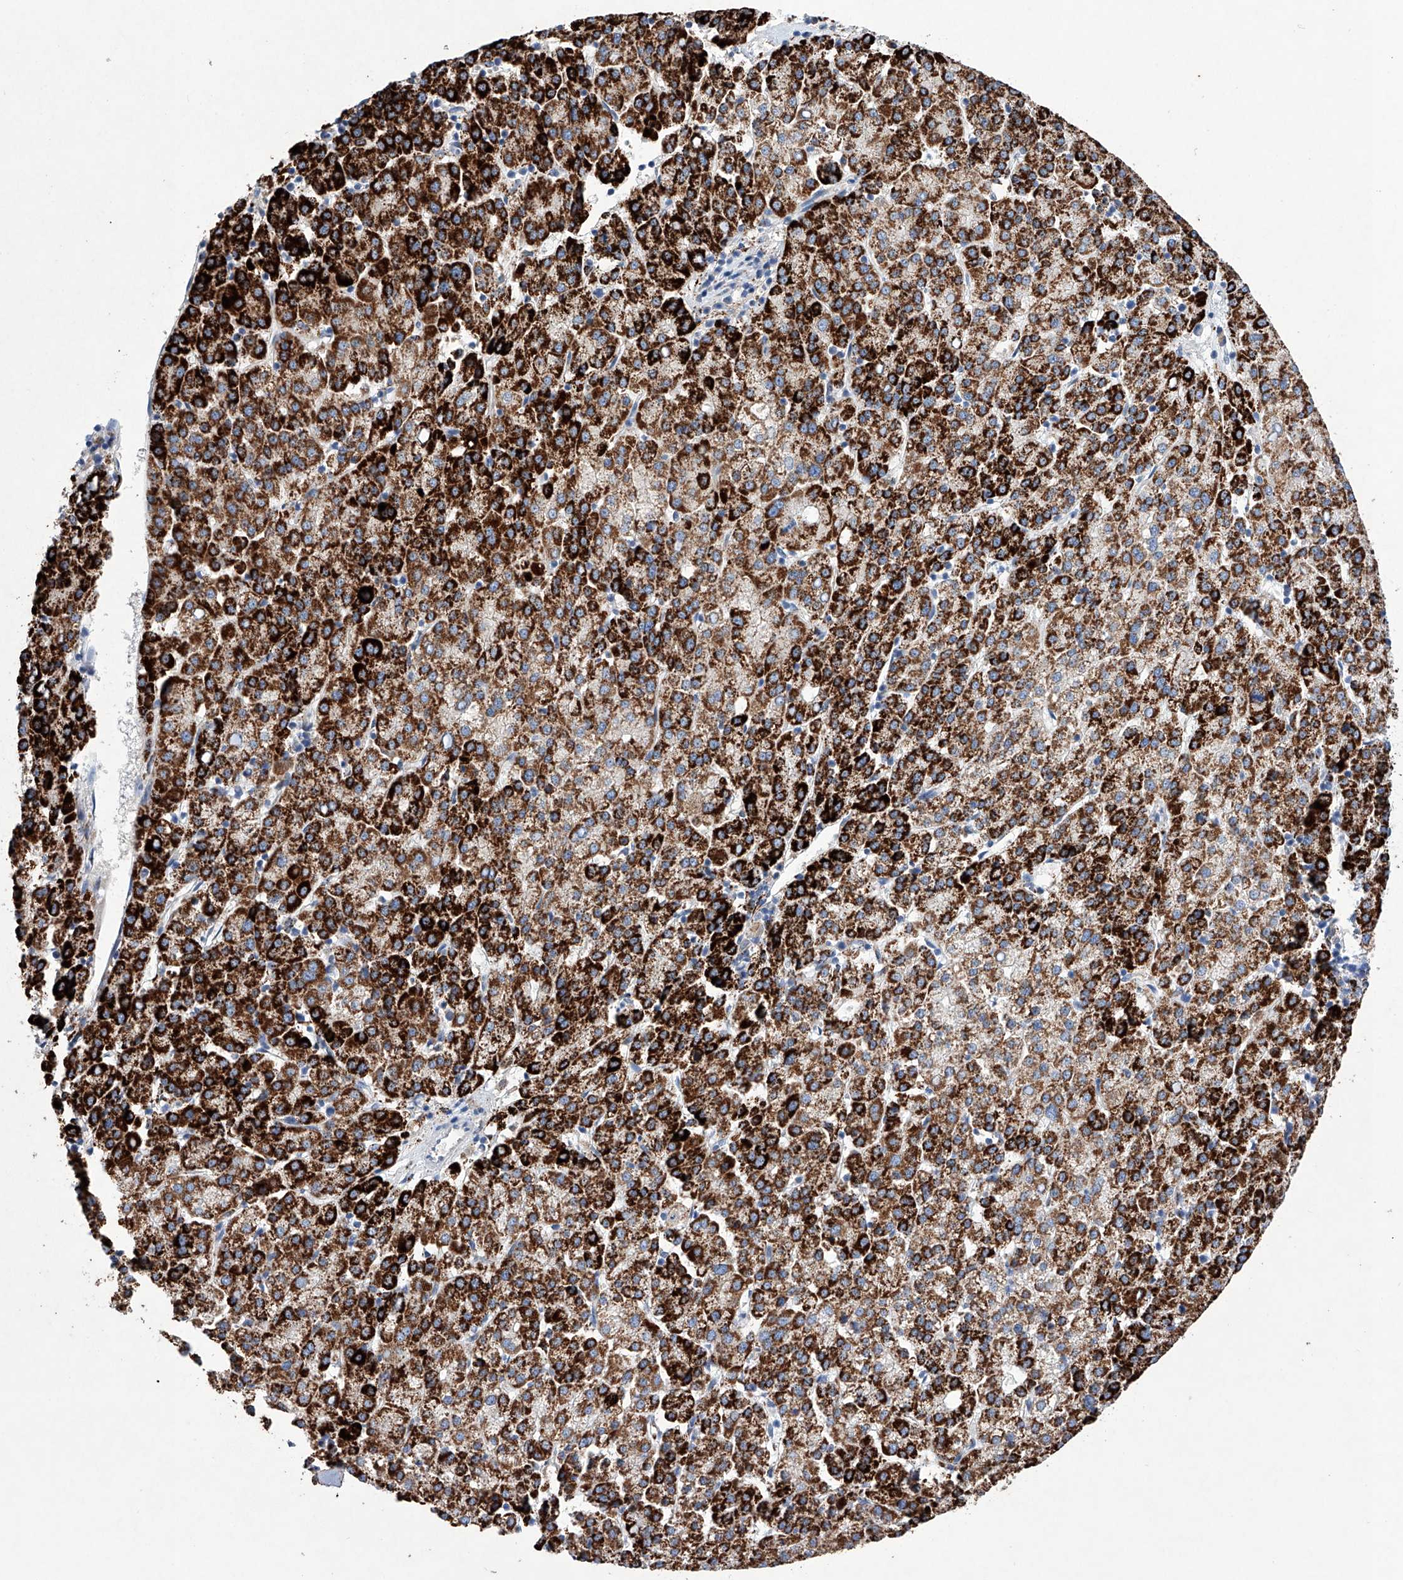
{"staining": {"intensity": "strong", "quantity": ">75%", "location": "cytoplasmic/membranous"}, "tissue": "liver cancer", "cell_type": "Tumor cells", "image_type": "cancer", "snomed": [{"axis": "morphology", "description": "Carcinoma, Hepatocellular, NOS"}, {"axis": "topography", "description": "Liver"}], "caption": "IHC (DAB (3,3'-diaminobenzidine)) staining of liver cancer (hepatocellular carcinoma) demonstrates strong cytoplasmic/membranous protein expression in about >75% of tumor cells. Nuclei are stained in blue.", "gene": "NRROS", "patient": {"sex": "female", "age": 58}}